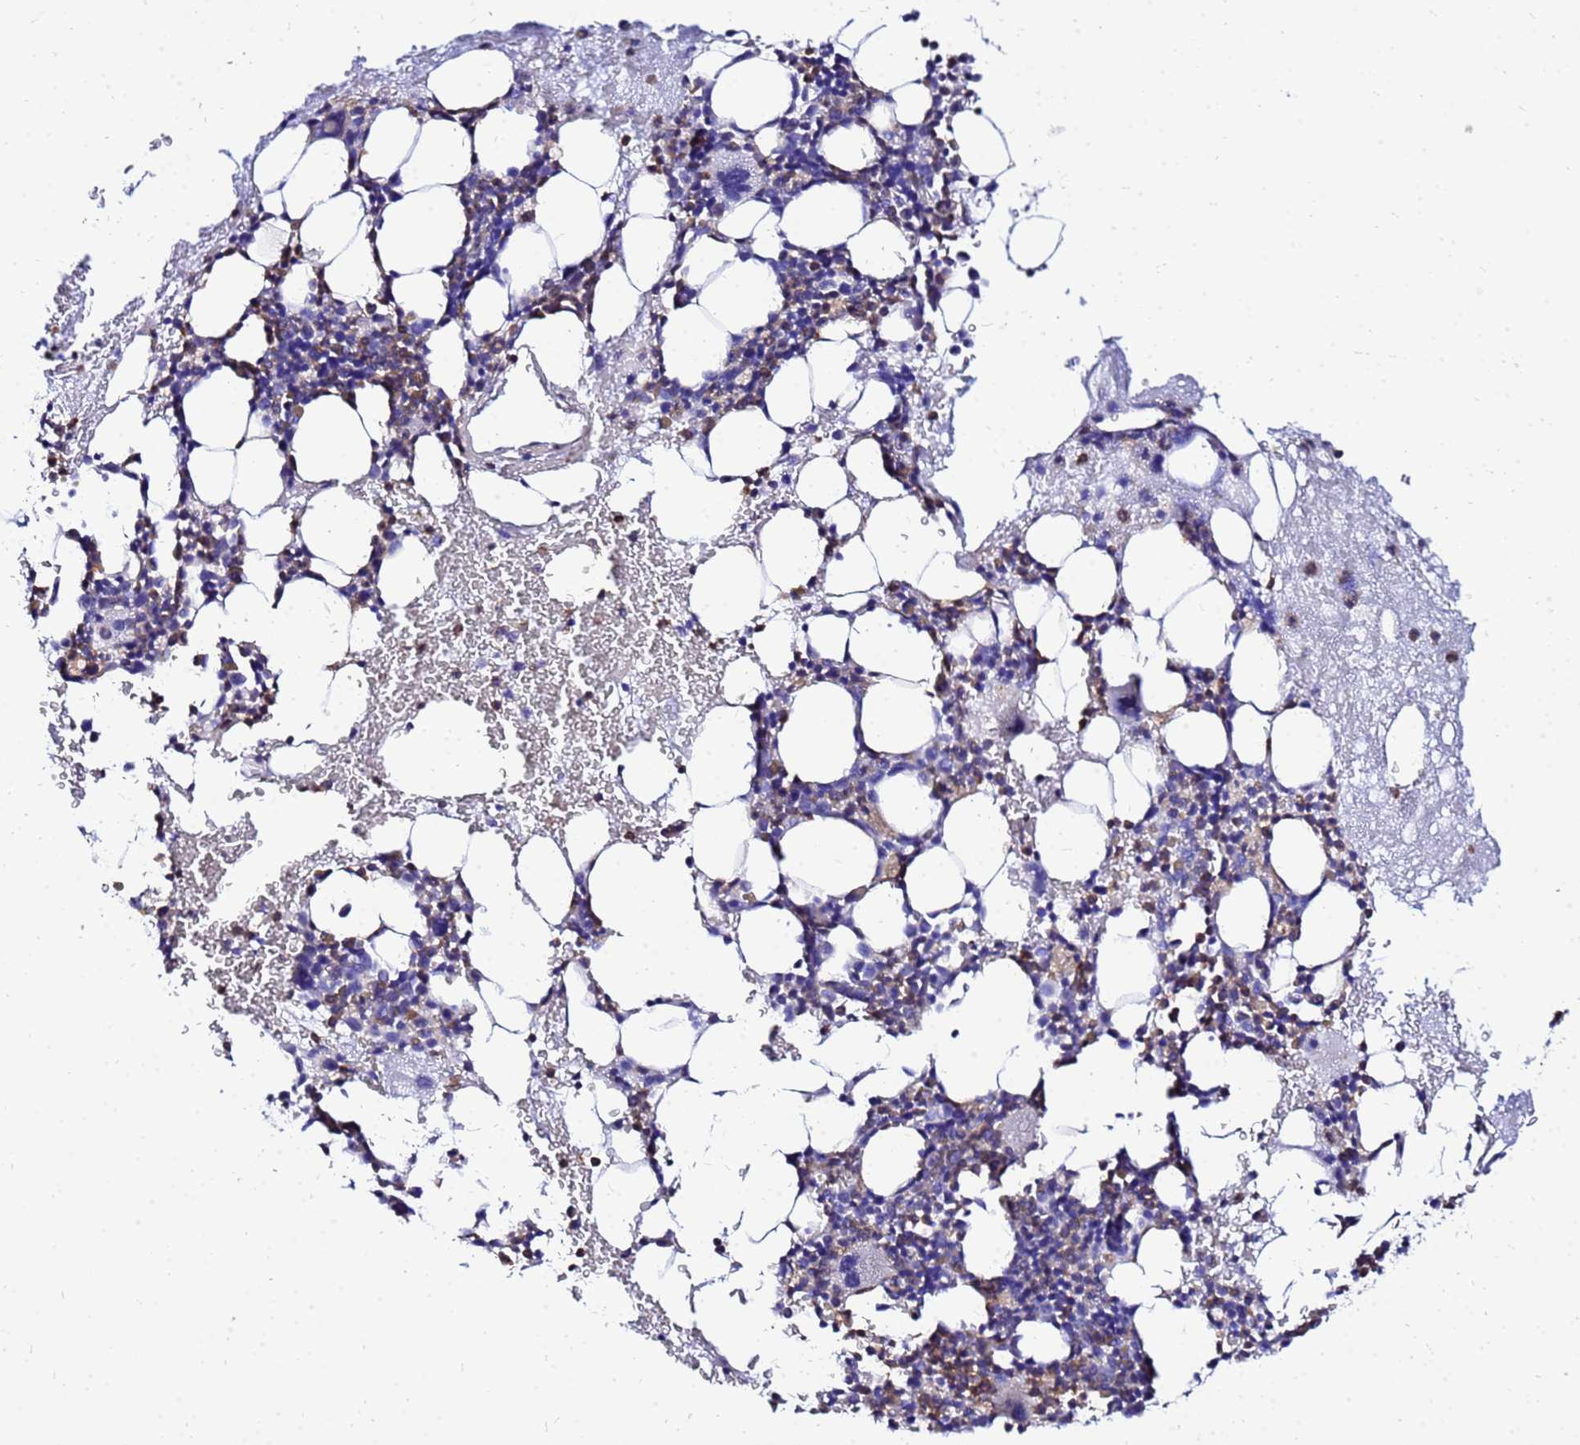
{"staining": {"intensity": "moderate", "quantity": "<25%", "location": "cytoplasmic/membranous"}, "tissue": "bone marrow", "cell_type": "Hematopoietic cells", "image_type": "normal", "snomed": [{"axis": "morphology", "description": "Normal tissue, NOS"}, {"axis": "topography", "description": "Bone marrow"}], "caption": "Immunohistochemistry (IHC) micrograph of benign bone marrow: human bone marrow stained using IHC shows low levels of moderate protein expression localized specifically in the cytoplasmic/membranous of hematopoietic cells, appearing as a cytoplasmic/membranous brown color.", "gene": "DBNDD2", "patient": {"sex": "female", "age": 37}}